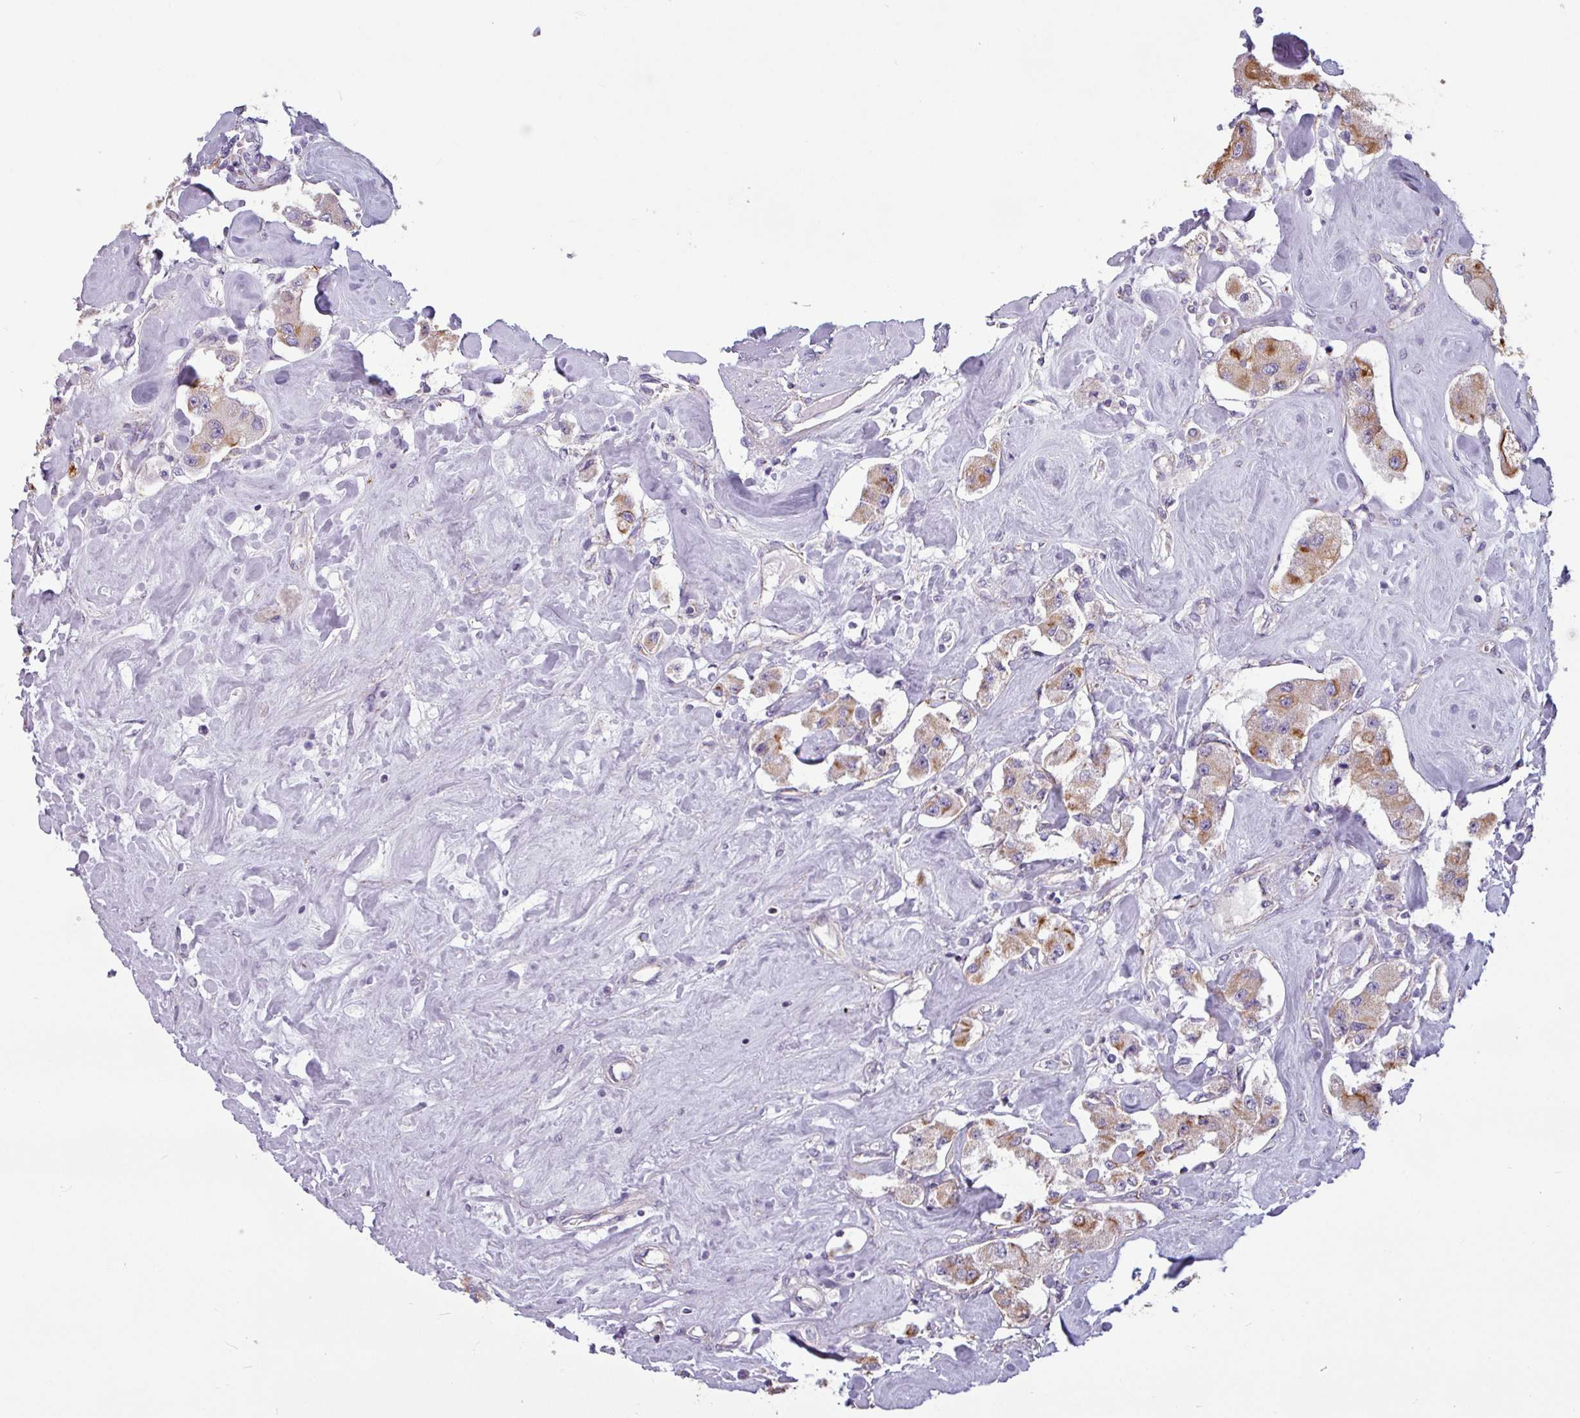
{"staining": {"intensity": "moderate", "quantity": "<25%", "location": "cytoplasmic/membranous"}, "tissue": "carcinoid", "cell_type": "Tumor cells", "image_type": "cancer", "snomed": [{"axis": "morphology", "description": "Carcinoid, malignant, NOS"}, {"axis": "topography", "description": "Pancreas"}], "caption": "Immunohistochemical staining of carcinoid (malignant) shows moderate cytoplasmic/membranous protein expression in approximately <25% of tumor cells. The protein is shown in brown color, while the nuclei are stained blue.", "gene": "CAMK1", "patient": {"sex": "male", "age": 41}}